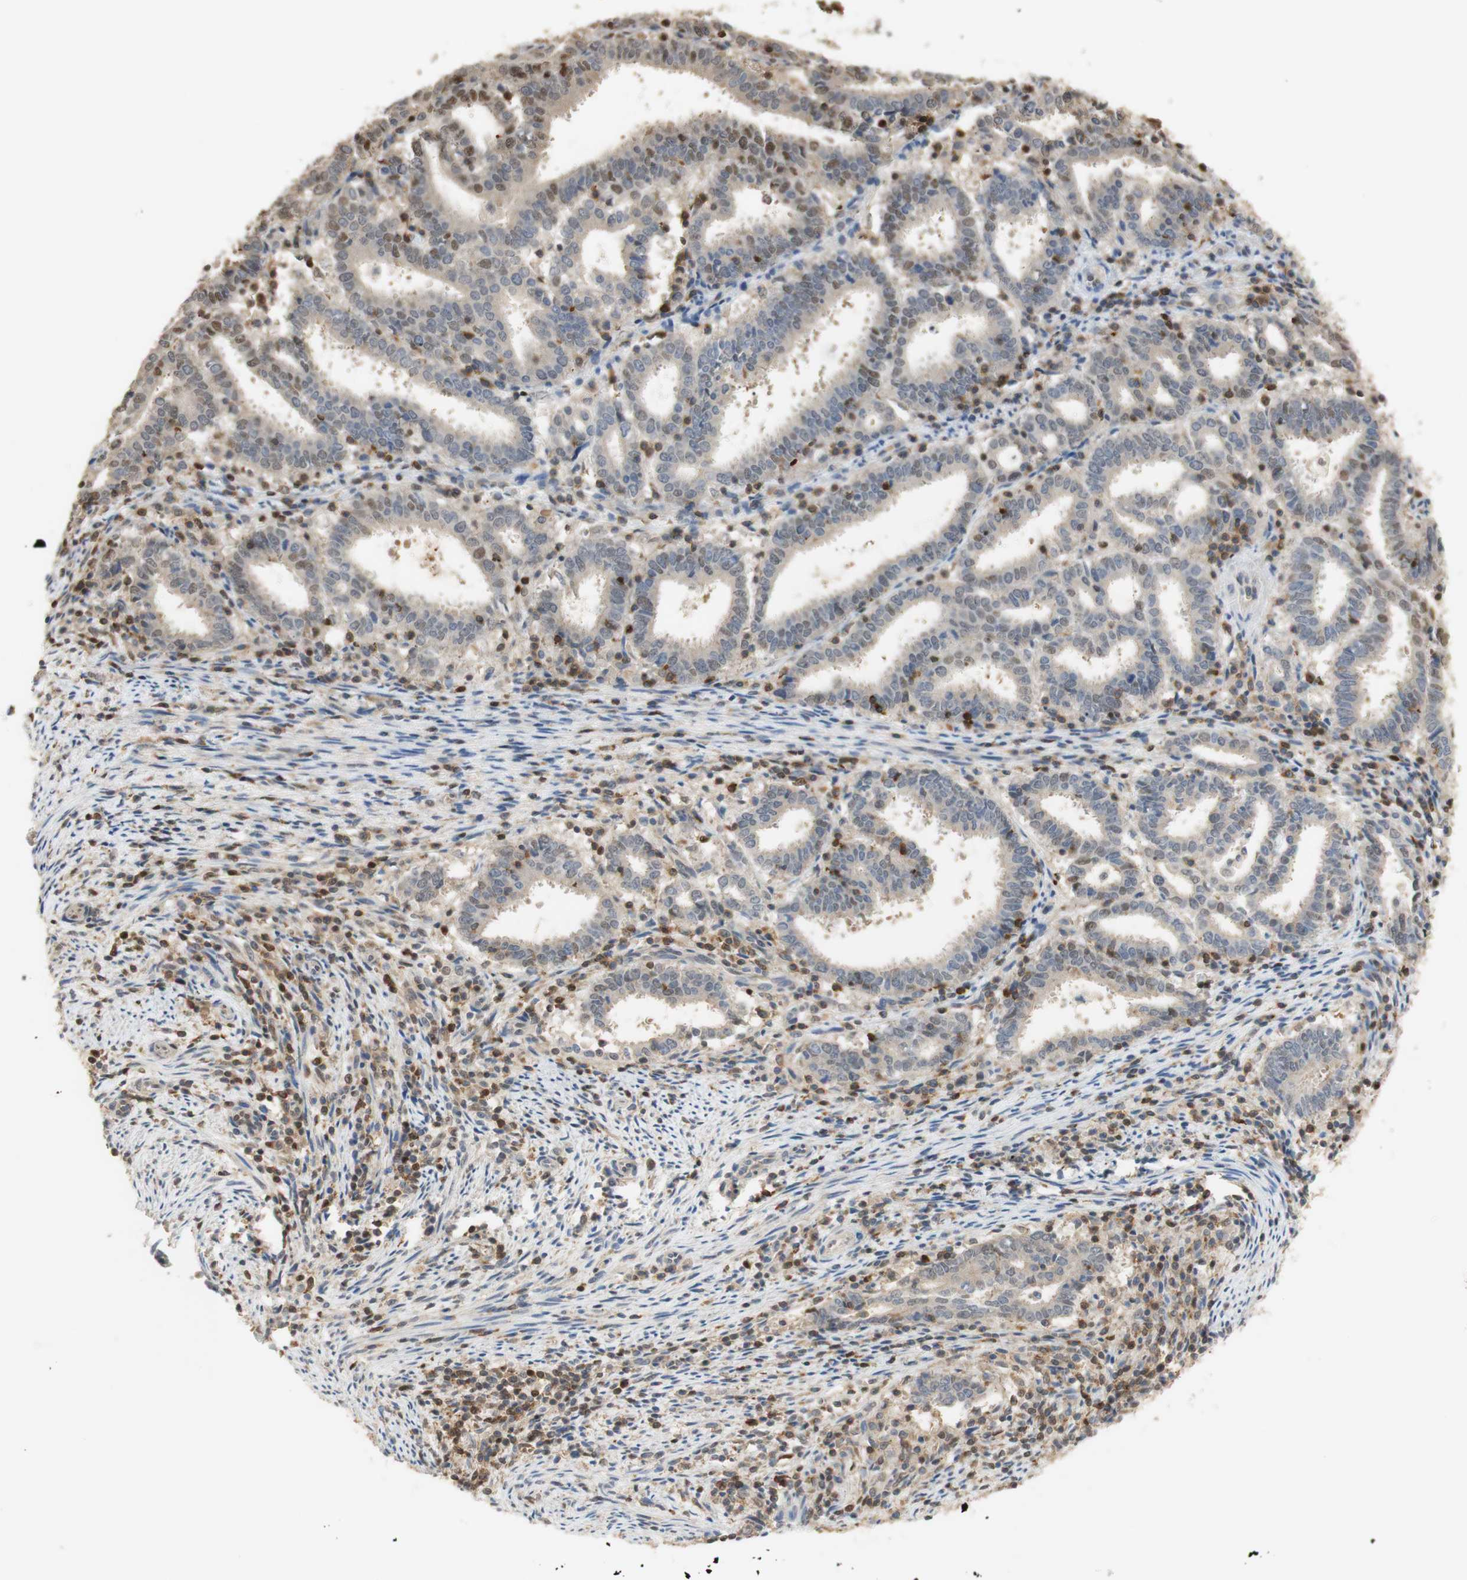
{"staining": {"intensity": "weak", "quantity": "25%-75%", "location": "cytoplasmic/membranous,nuclear"}, "tissue": "endometrial cancer", "cell_type": "Tumor cells", "image_type": "cancer", "snomed": [{"axis": "morphology", "description": "Adenocarcinoma, NOS"}, {"axis": "topography", "description": "Uterus"}], "caption": "Tumor cells demonstrate weak cytoplasmic/membranous and nuclear positivity in about 25%-75% of cells in endometrial cancer.", "gene": "NAP1L4", "patient": {"sex": "female", "age": 83}}